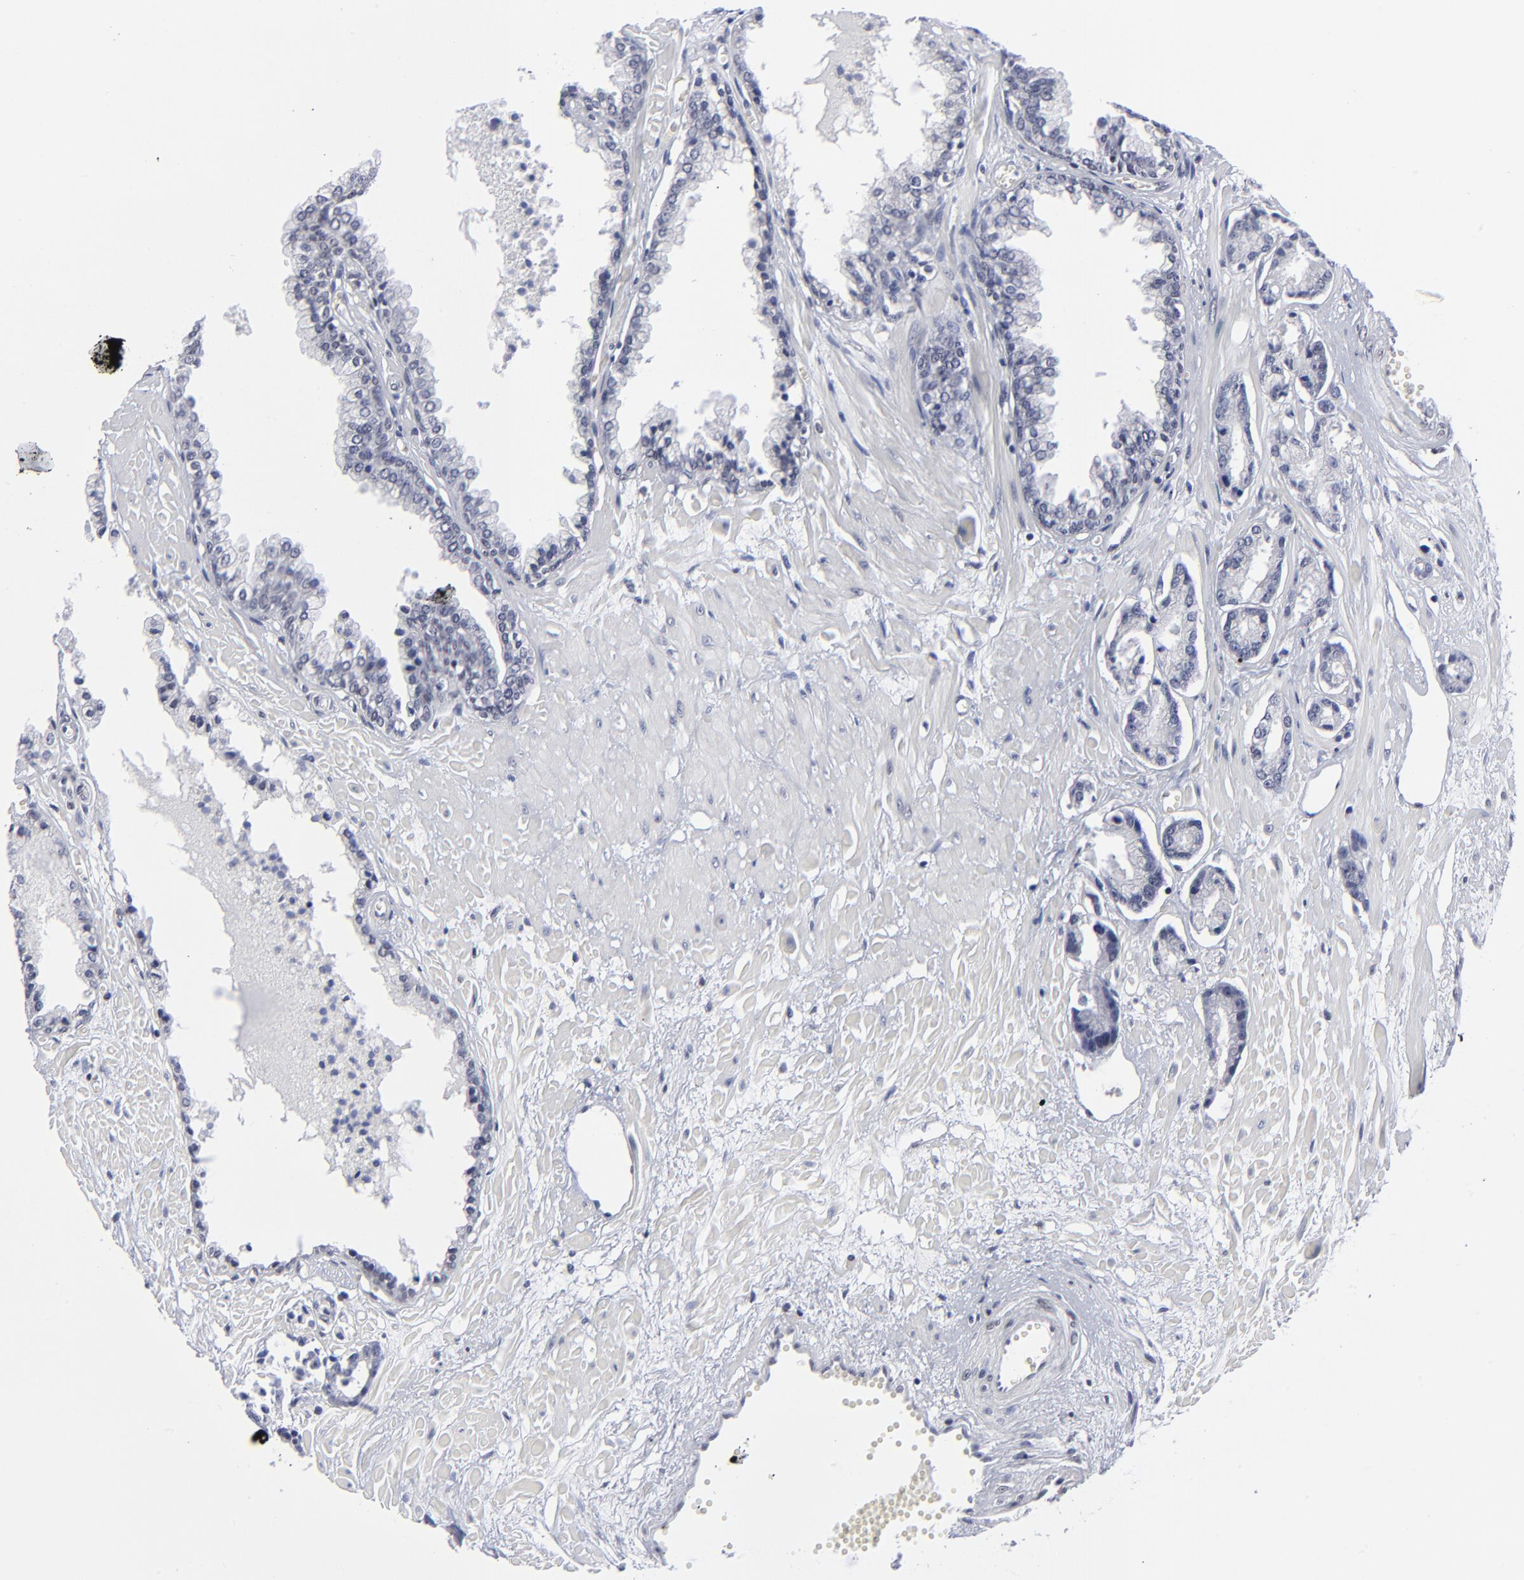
{"staining": {"intensity": "negative", "quantity": "none", "location": "none"}, "tissue": "prostate cancer", "cell_type": "Tumor cells", "image_type": "cancer", "snomed": [{"axis": "morphology", "description": "Adenocarcinoma, High grade"}, {"axis": "topography", "description": "Prostate"}], "caption": "Immunohistochemistry image of human prostate adenocarcinoma (high-grade) stained for a protein (brown), which reveals no expression in tumor cells.", "gene": "SP2", "patient": {"sex": "male", "age": 56}}